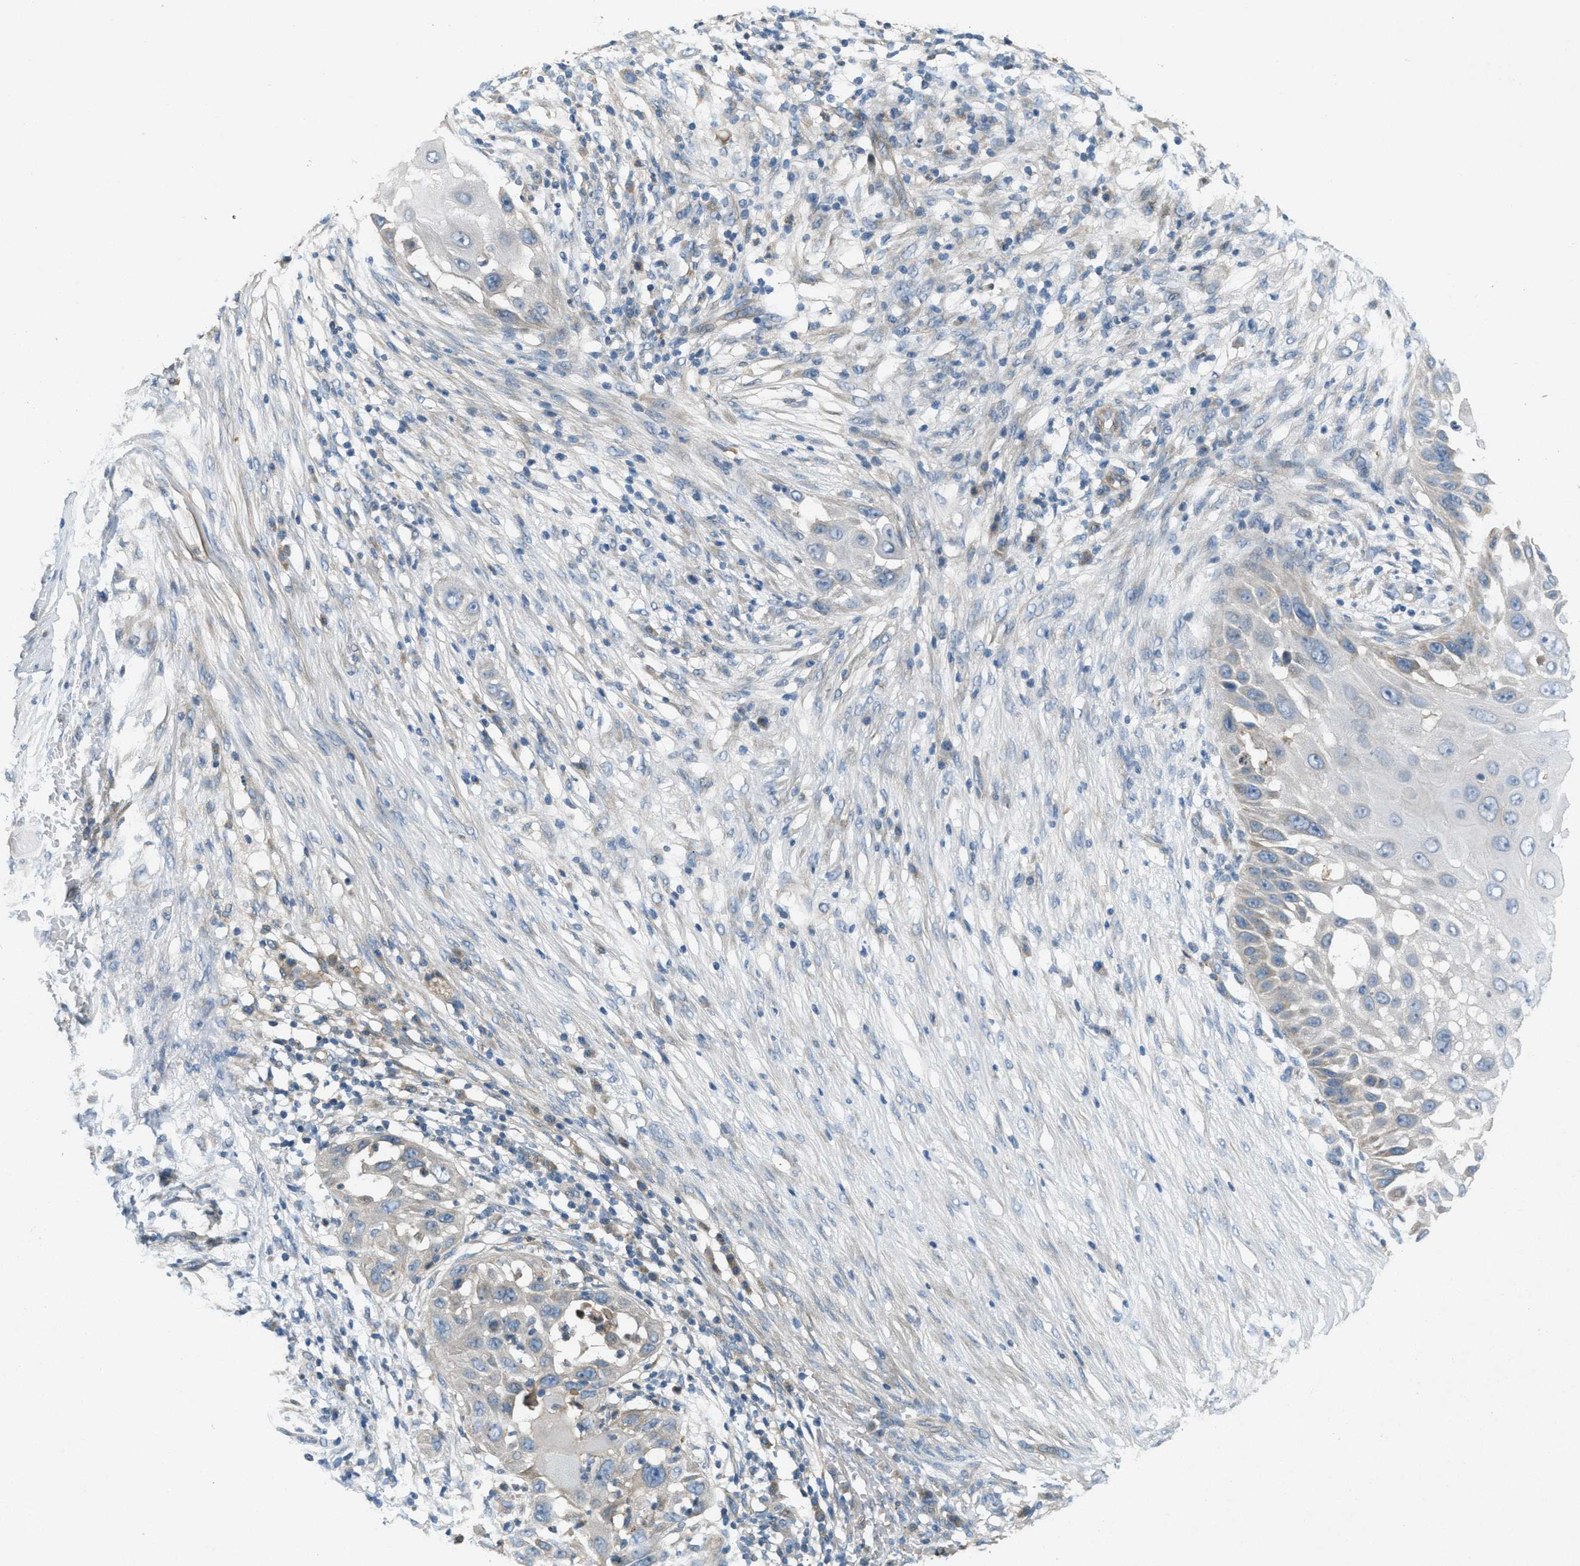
{"staining": {"intensity": "weak", "quantity": "25%-75%", "location": "none"}, "tissue": "skin cancer", "cell_type": "Tumor cells", "image_type": "cancer", "snomed": [{"axis": "morphology", "description": "Squamous cell carcinoma, NOS"}, {"axis": "topography", "description": "Skin"}], "caption": "Human squamous cell carcinoma (skin) stained for a protein (brown) demonstrates weak None positive expression in approximately 25%-75% of tumor cells.", "gene": "ADCY6", "patient": {"sex": "female", "age": 44}}